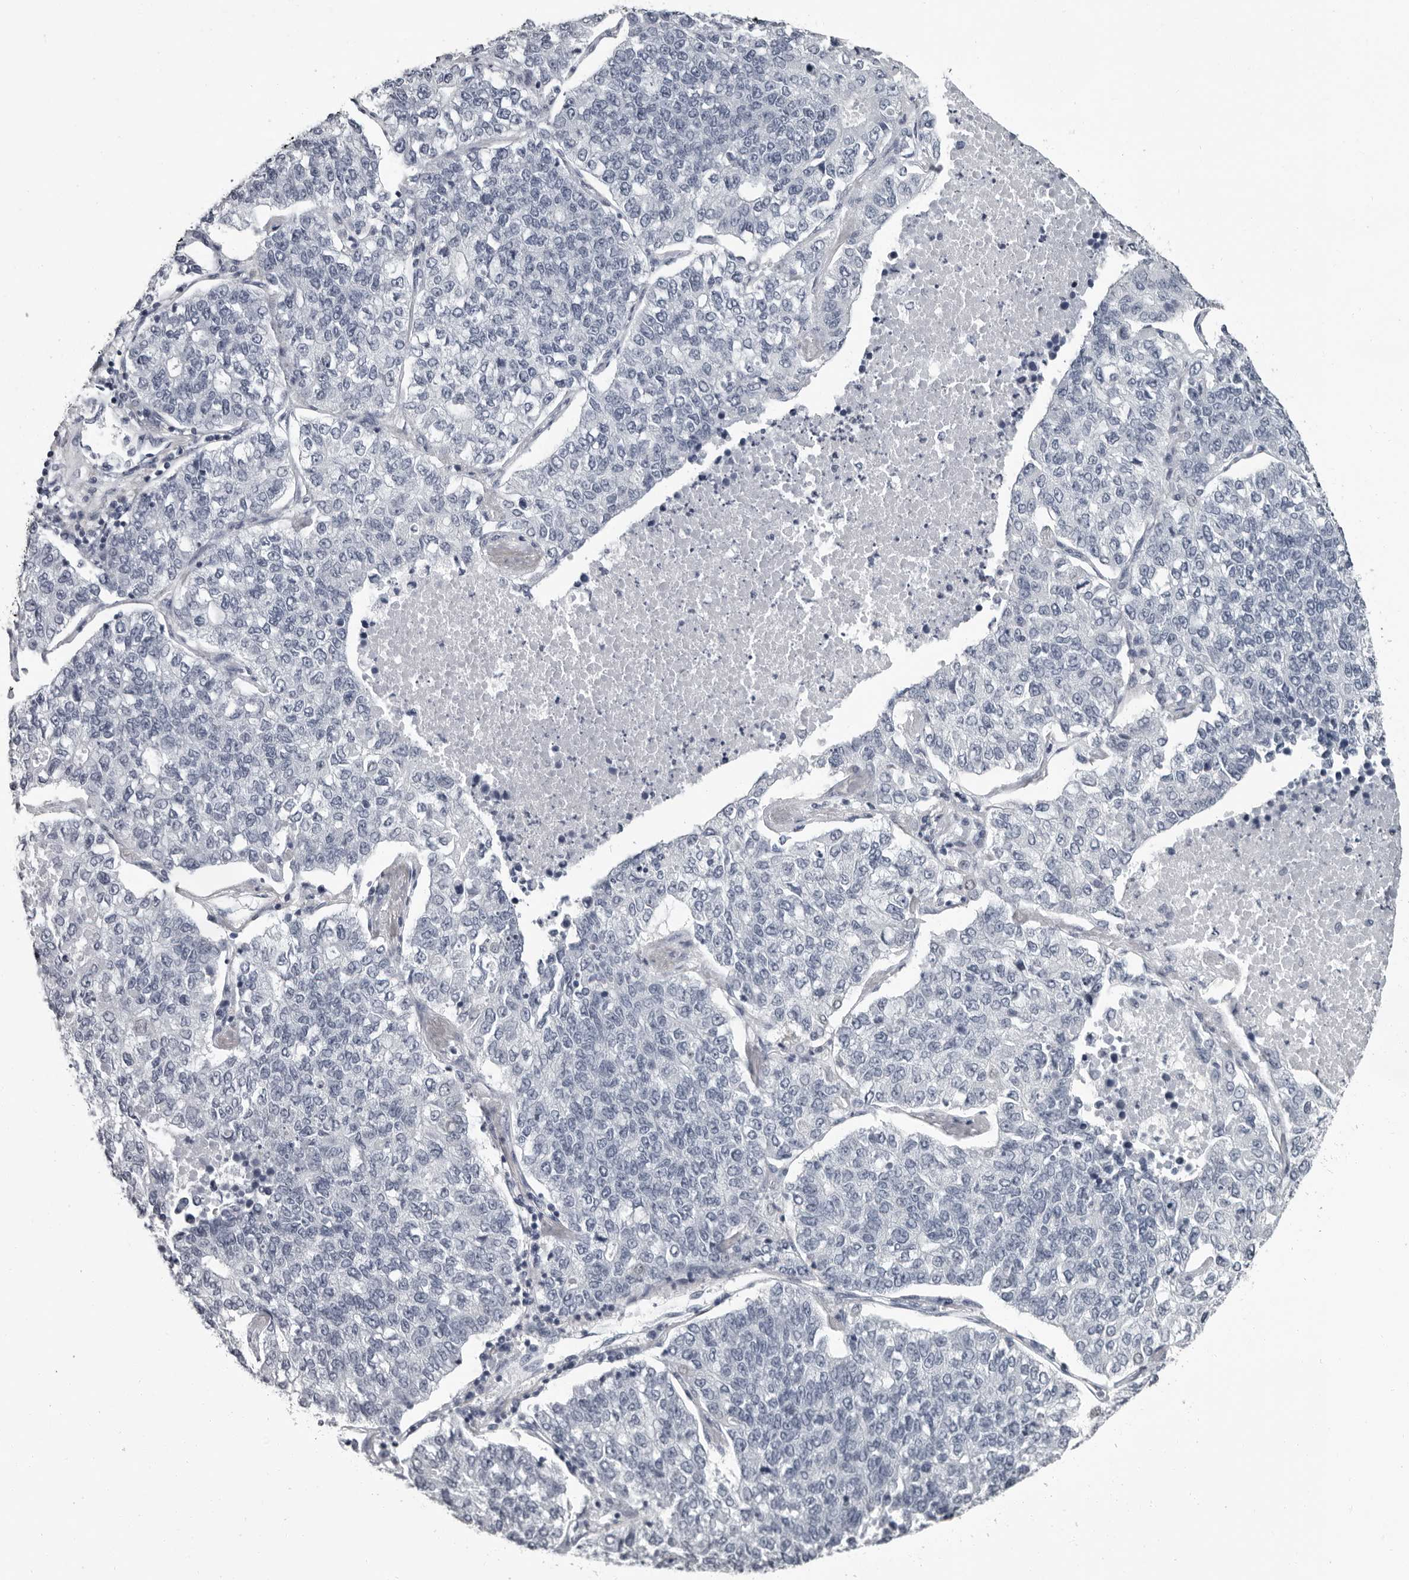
{"staining": {"intensity": "negative", "quantity": "none", "location": "none"}, "tissue": "lung cancer", "cell_type": "Tumor cells", "image_type": "cancer", "snomed": [{"axis": "morphology", "description": "Adenocarcinoma, NOS"}, {"axis": "topography", "description": "Lung"}], "caption": "Immunohistochemical staining of human lung cancer (adenocarcinoma) displays no significant positivity in tumor cells.", "gene": "LZIC", "patient": {"sex": "male", "age": 49}}